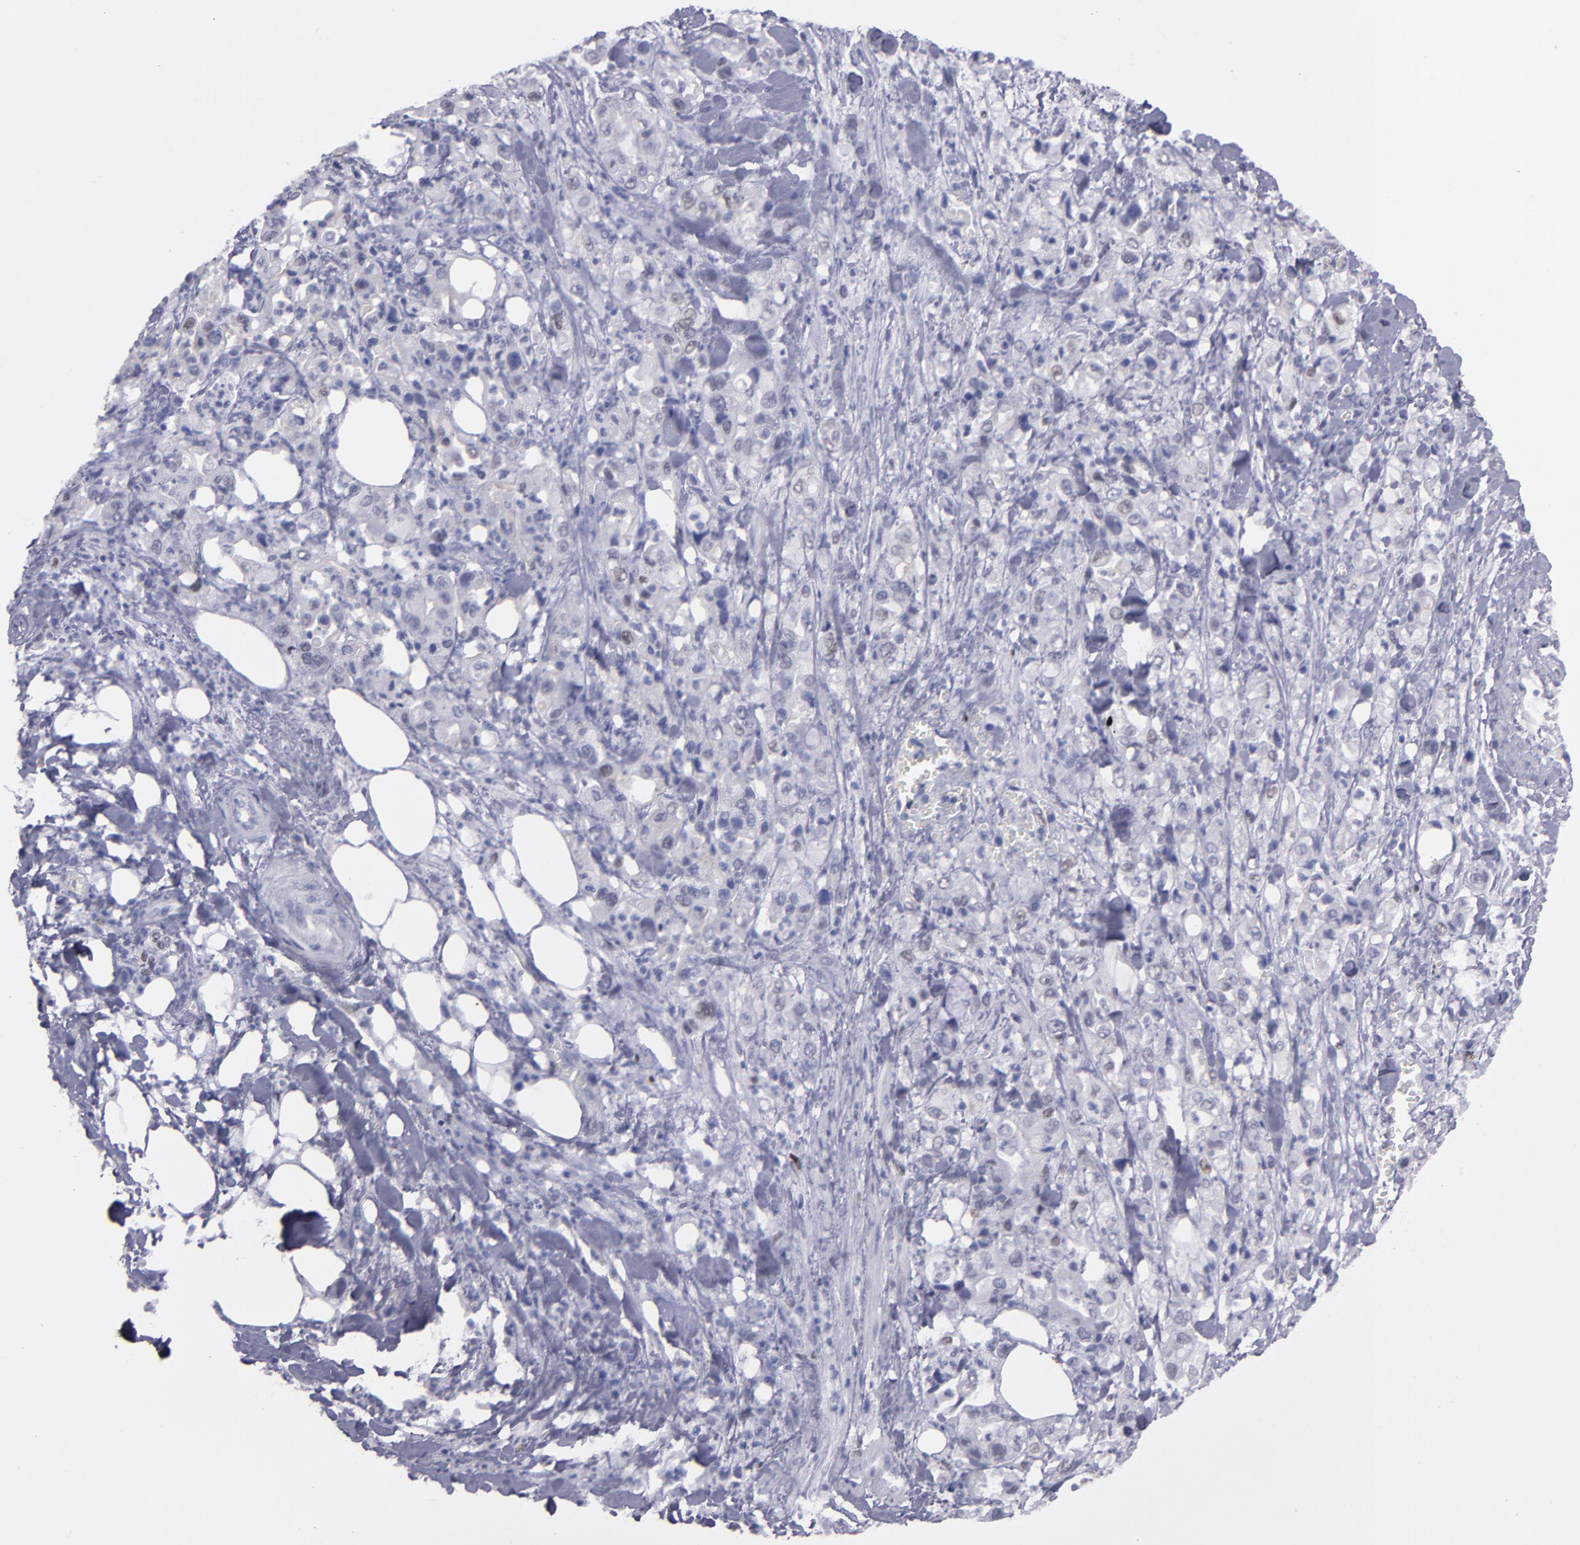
{"staining": {"intensity": "negative", "quantity": "none", "location": "none"}, "tissue": "pancreatic cancer", "cell_type": "Tumor cells", "image_type": "cancer", "snomed": [{"axis": "morphology", "description": "Adenocarcinoma, NOS"}, {"axis": "topography", "description": "Pancreas"}], "caption": "There is no significant staining in tumor cells of pancreatic adenocarcinoma.", "gene": "IRF8", "patient": {"sex": "male", "age": 70}}